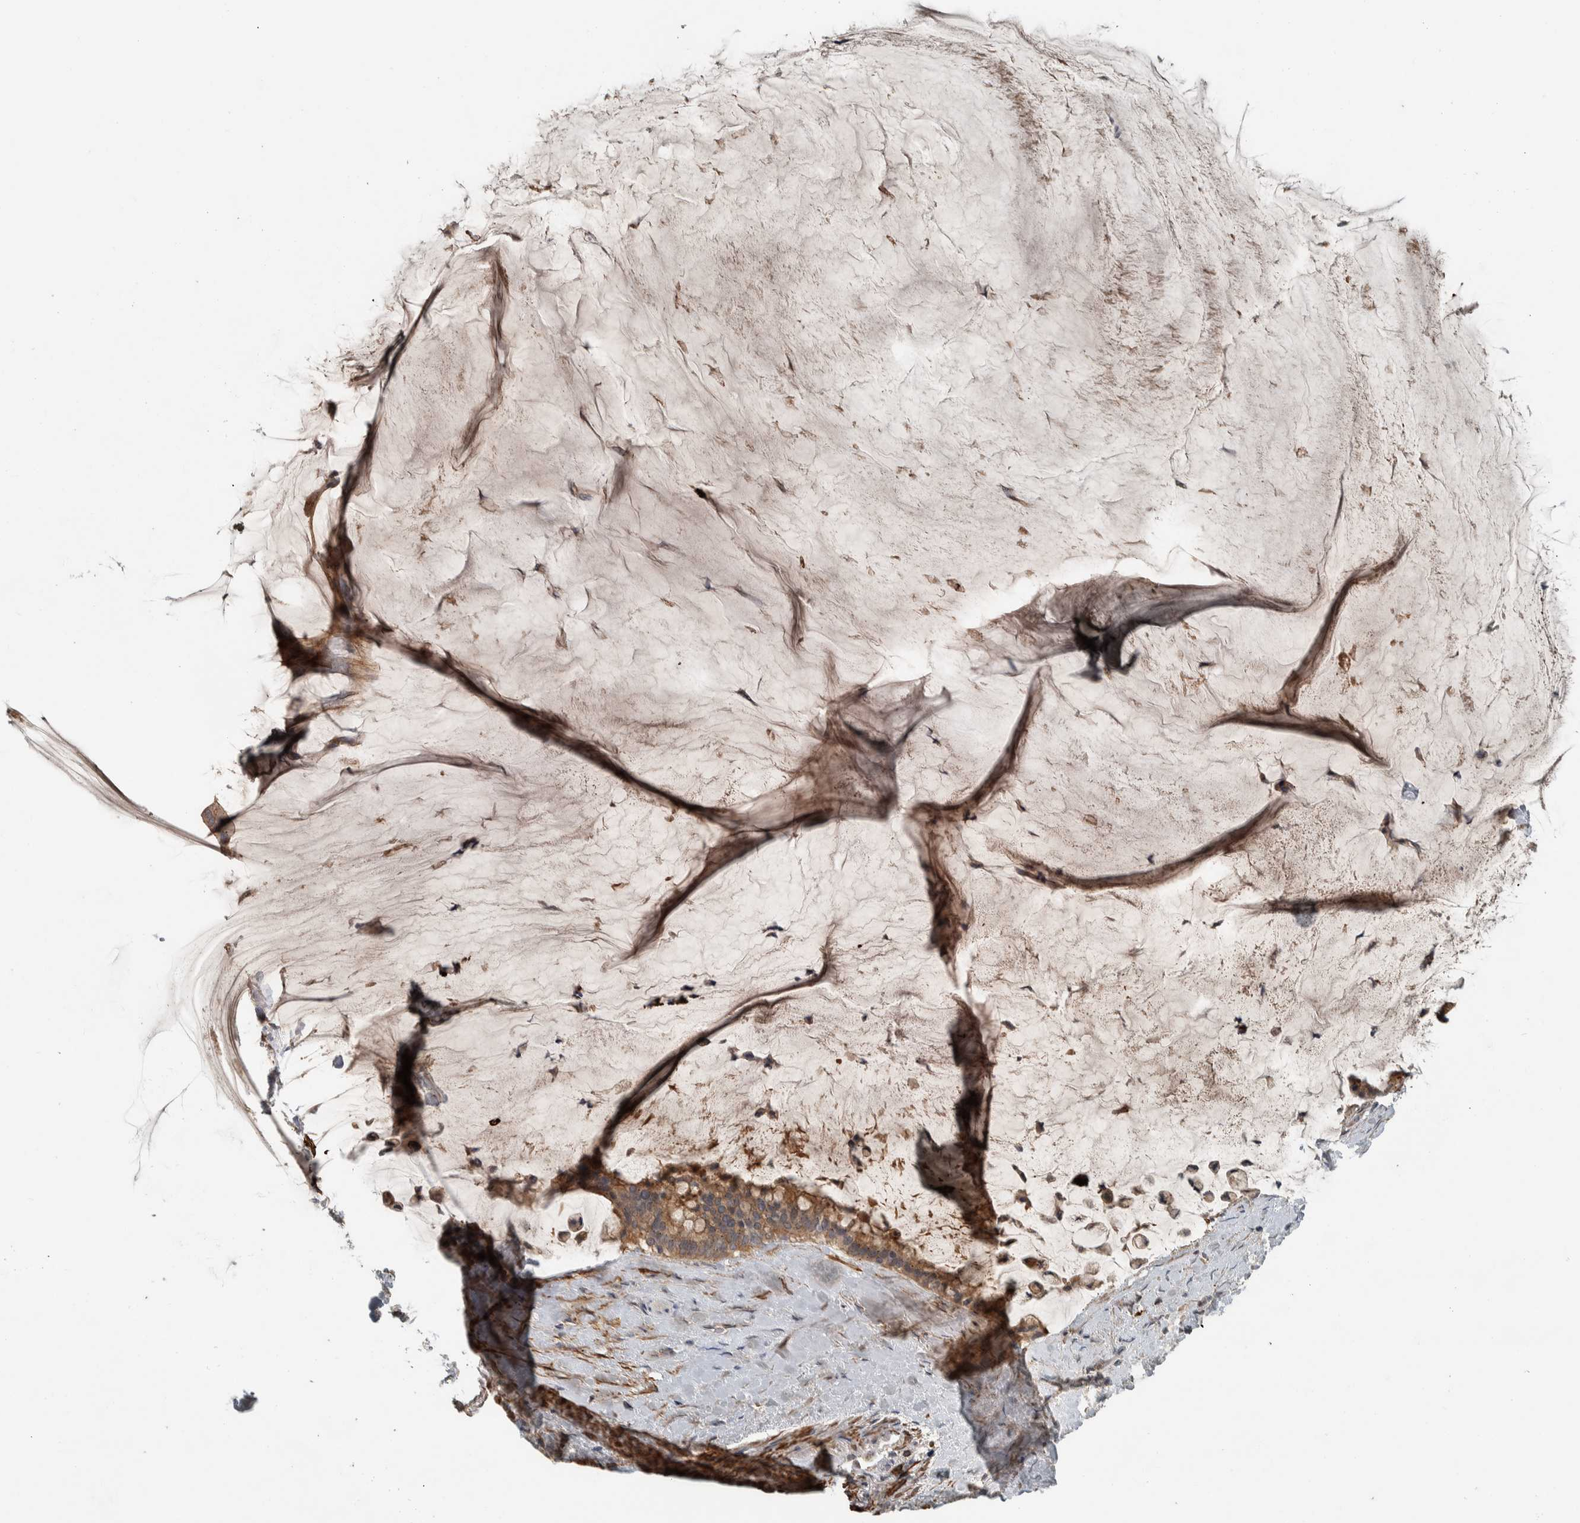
{"staining": {"intensity": "moderate", "quantity": ">75%", "location": "cytoplasmic/membranous"}, "tissue": "pancreatic cancer", "cell_type": "Tumor cells", "image_type": "cancer", "snomed": [{"axis": "morphology", "description": "Adenocarcinoma, NOS"}, {"axis": "topography", "description": "Pancreas"}], "caption": "Pancreatic cancer (adenocarcinoma) stained for a protein (brown) displays moderate cytoplasmic/membranous positive expression in about >75% of tumor cells.", "gene": "LBHD1", "patient": {"sex": "male", "age": 41}}